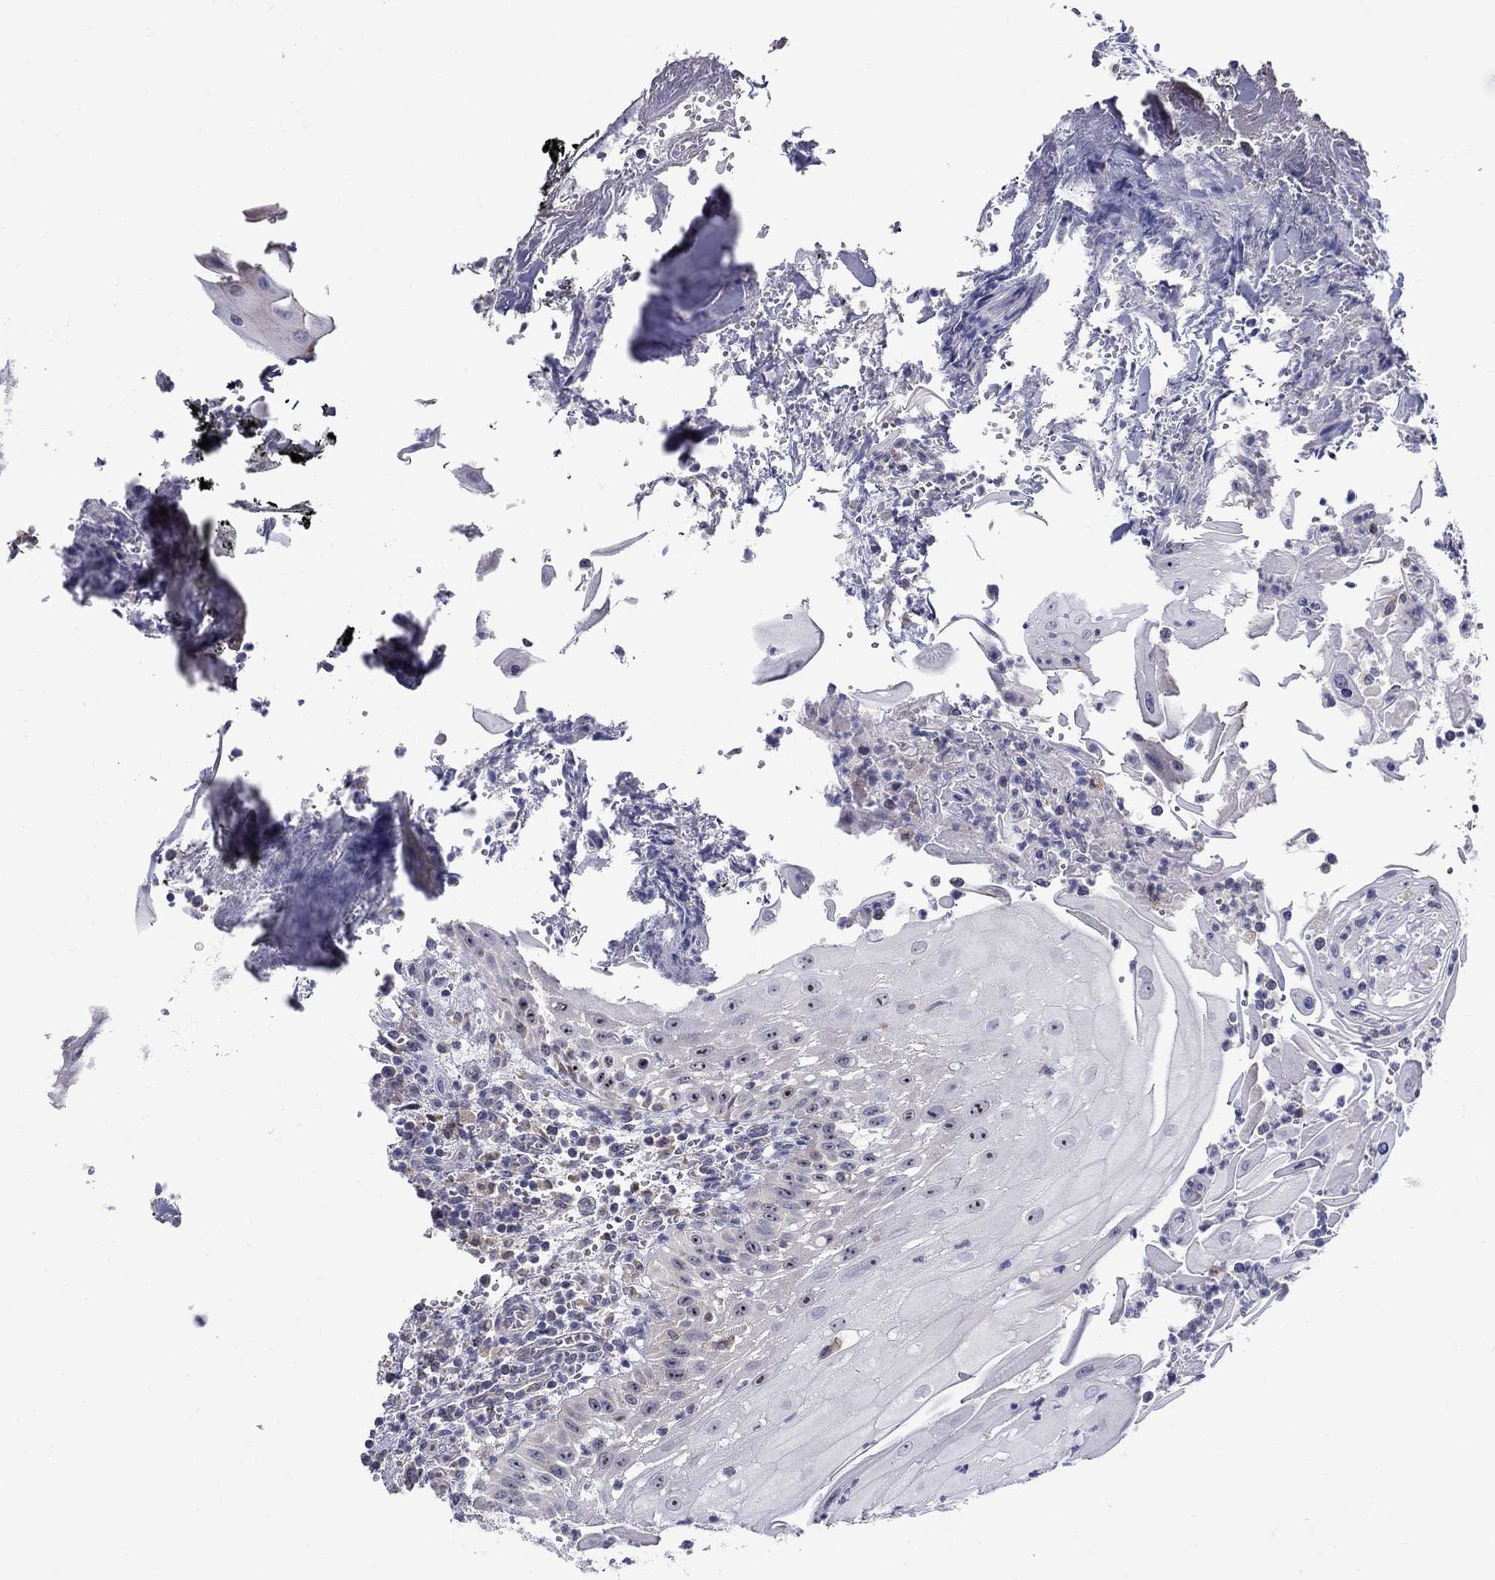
{"staining": {"intensity": "moderate", "quantity": "25%-75%", "location": "nuclear"}, "tissue": "head and neck cancer", "cell_type": "Tumor cells", "image_type": "cancer", "snomed": [{"axis": "morphology", "description": "Squamous cell carcinoma, NOS"}, {"axis": "topography", "description": "Oral tissue"}, {"axis": "topography", "description": "Head-Neck"}], "caption": "About 25%-75% of tumor cells in head and neck squamous cell carcinoma demonstrate moderate nuclear protein positivity as visualized by brown immunohistochemical staining.", "gene": "QRFPR", "patient": {"sex": "male", "age": 58}}